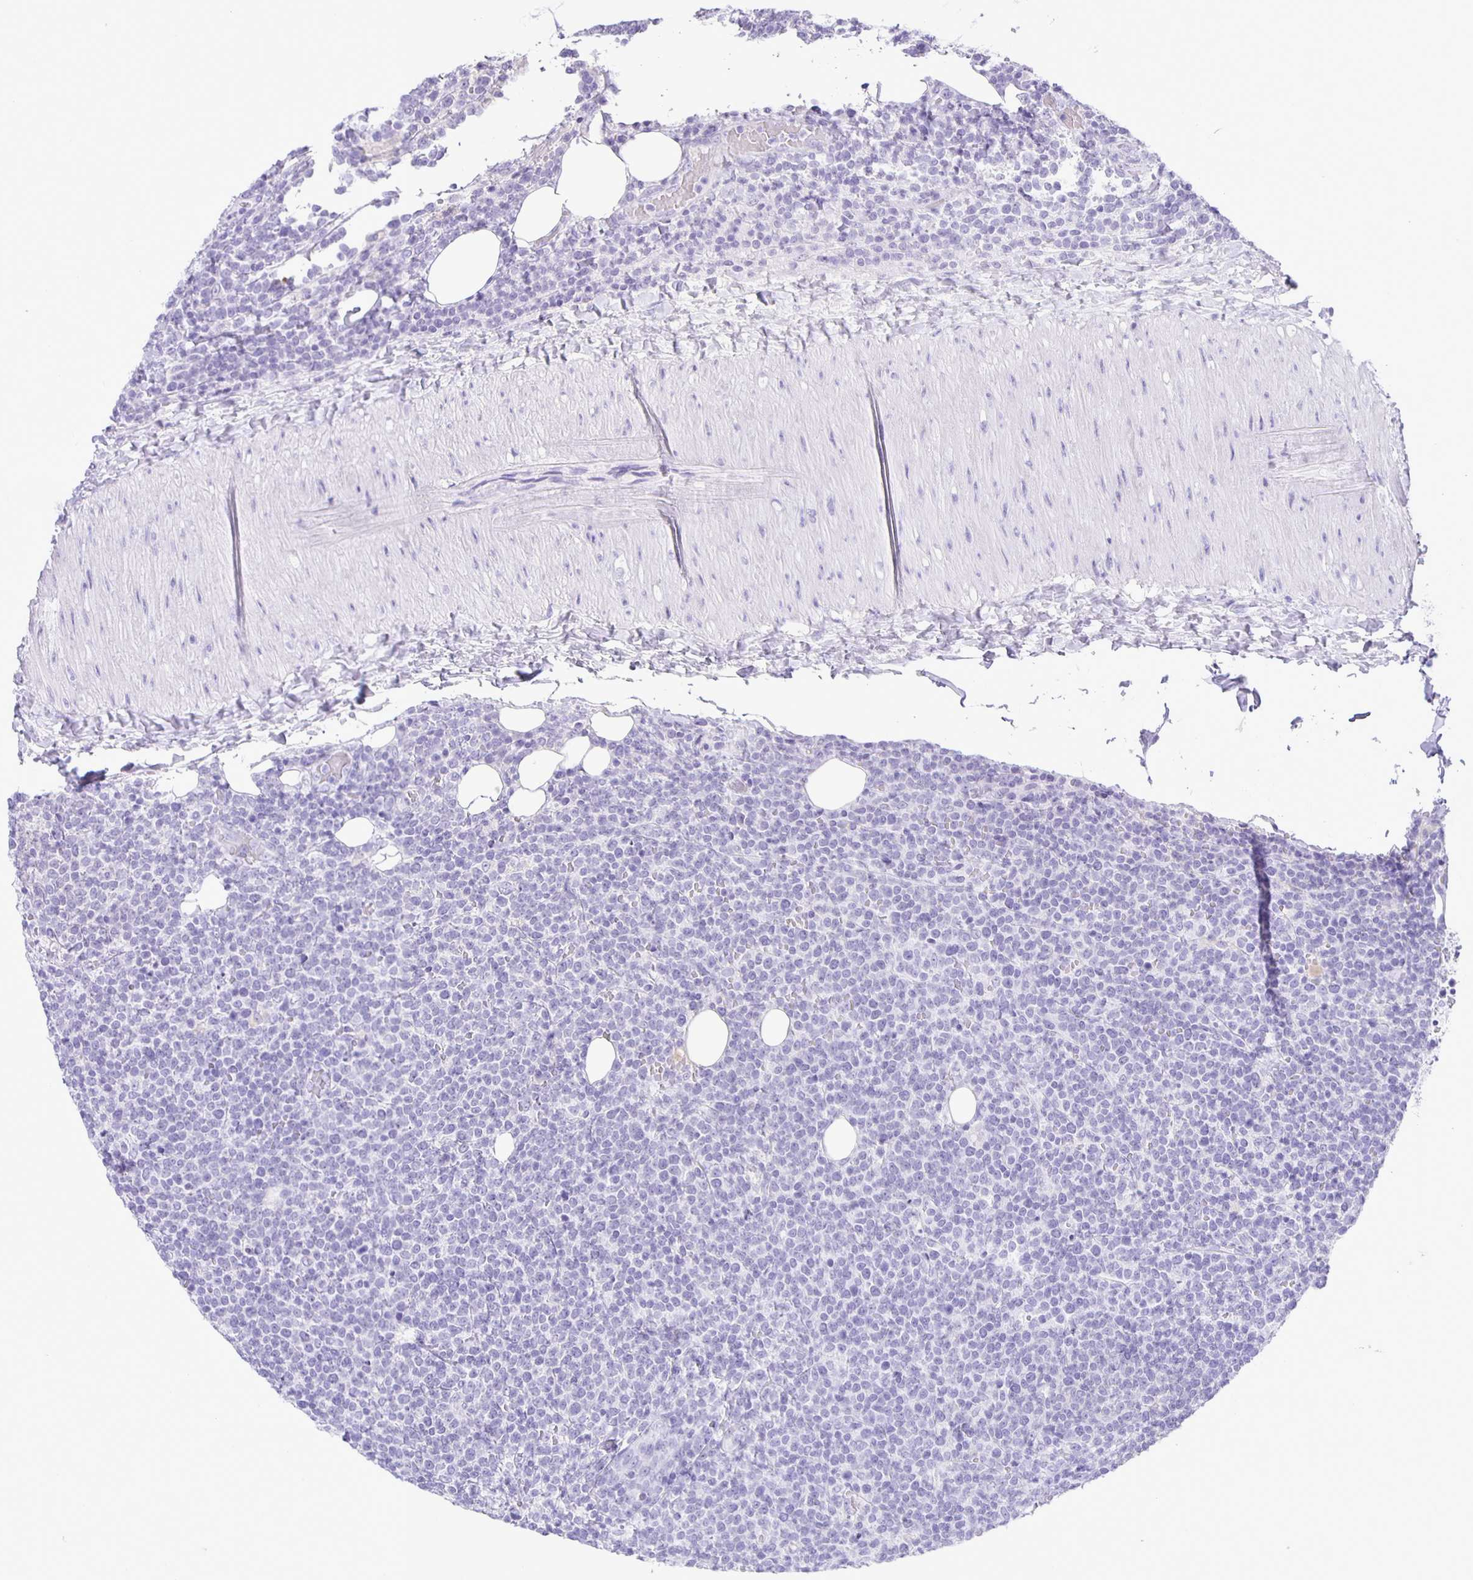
{"staining": {"intensity": "negative", "quantity": "none", "location": "none"}, "tissue": "lymphoma", "cell_type": "Tumor cells", "image_type": "cancer", "snomed": [{"axis": "morphology", "description": "Malignant lymphoma, non-Hodgkin's type, High grade"}, {"axis": "topography", "description": "Lymph node"}], "caption": "Immunohistochemistry (IHC) of human malignant lymphoma, non-Hodgkin's type (high-grade) reveals no positivity in tumor cells.", "gene": "EZHIP", "patient": {"sex": "male", "age": 61}}